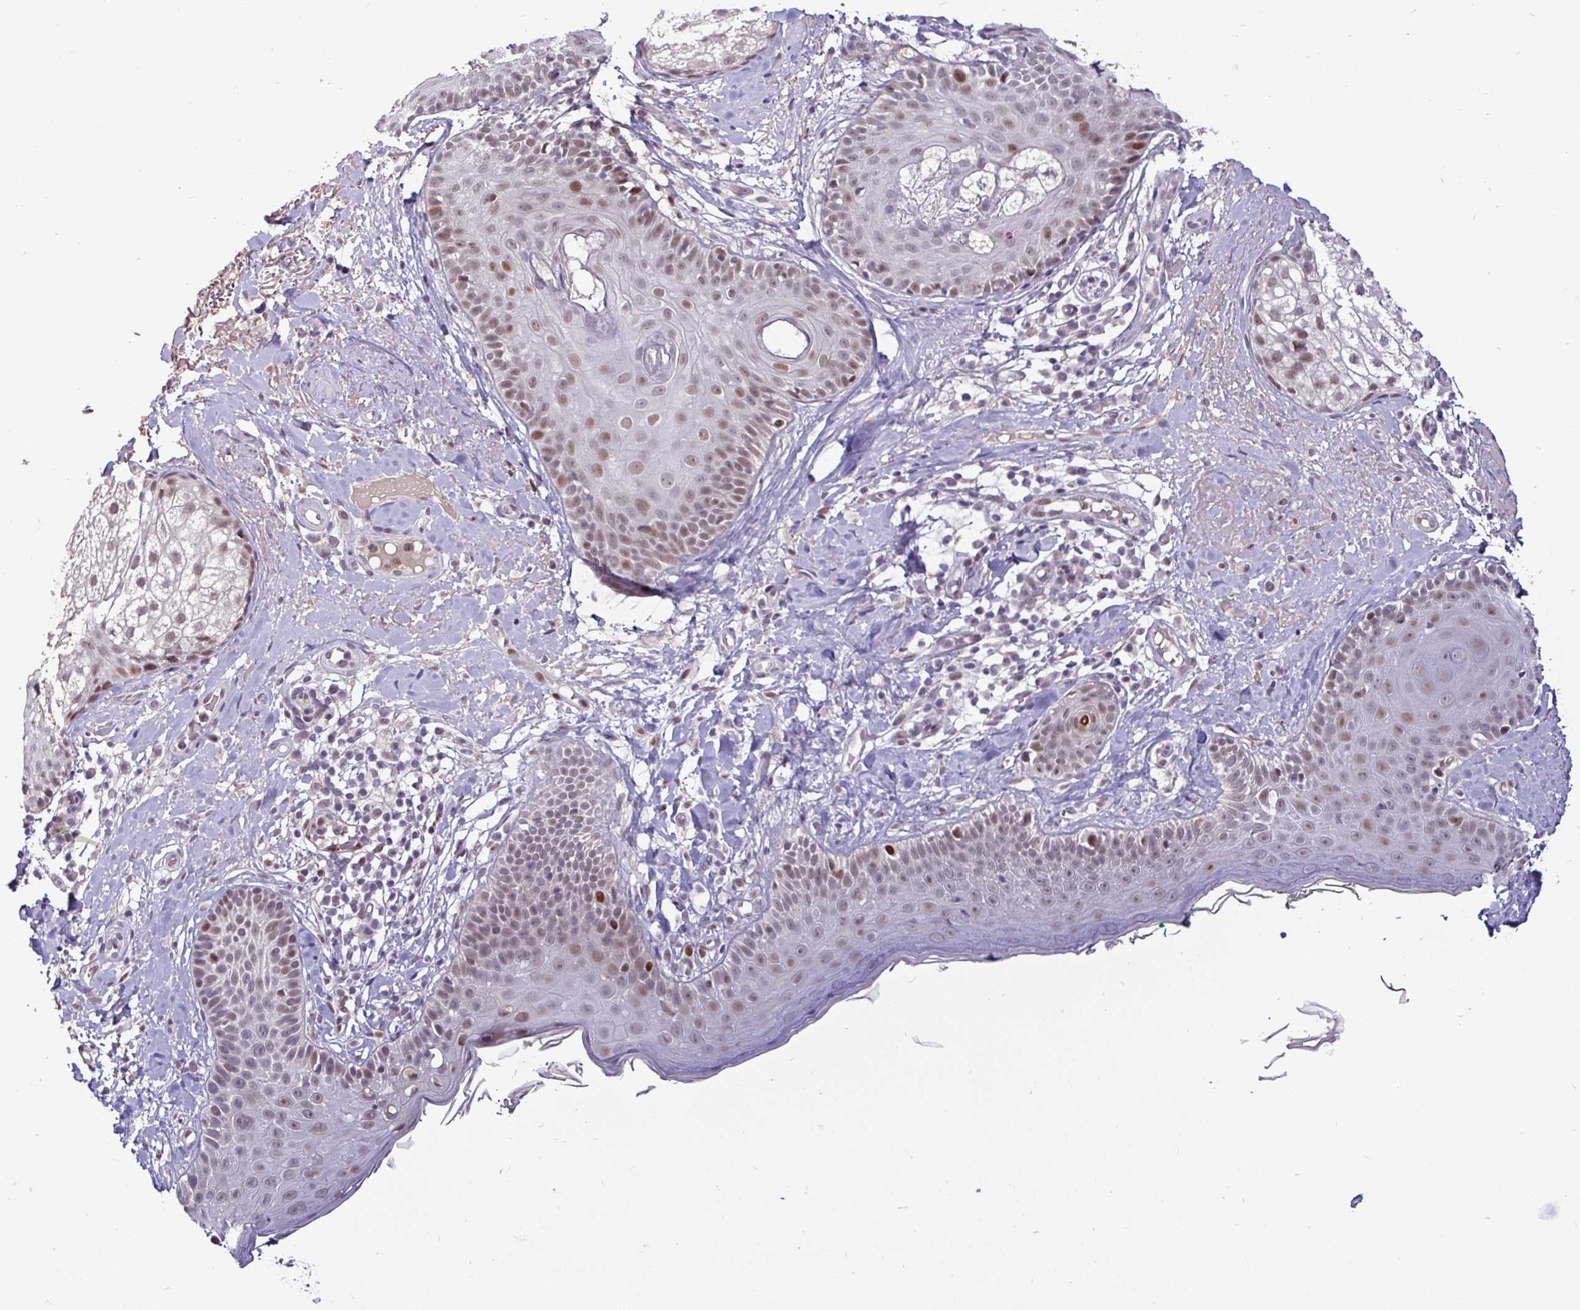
{"staining": {"intensity": "negative", "quantity": "none", "location": "none"}, "tissue": "skin", "cell_type": "Fibroblasts", "image_type": "normal", "snomed": [{"axis": "morphology", "description": "Normal tissue, NOS"}, {"axis": "topography", "description": "Skin"}], "caption": "Human skin stained for a protein using immunohistochemistry (IHC) shows no expression in fibroblasts.", "gene": "NUP188", "patient": {"sex": "male", "age": 73}}